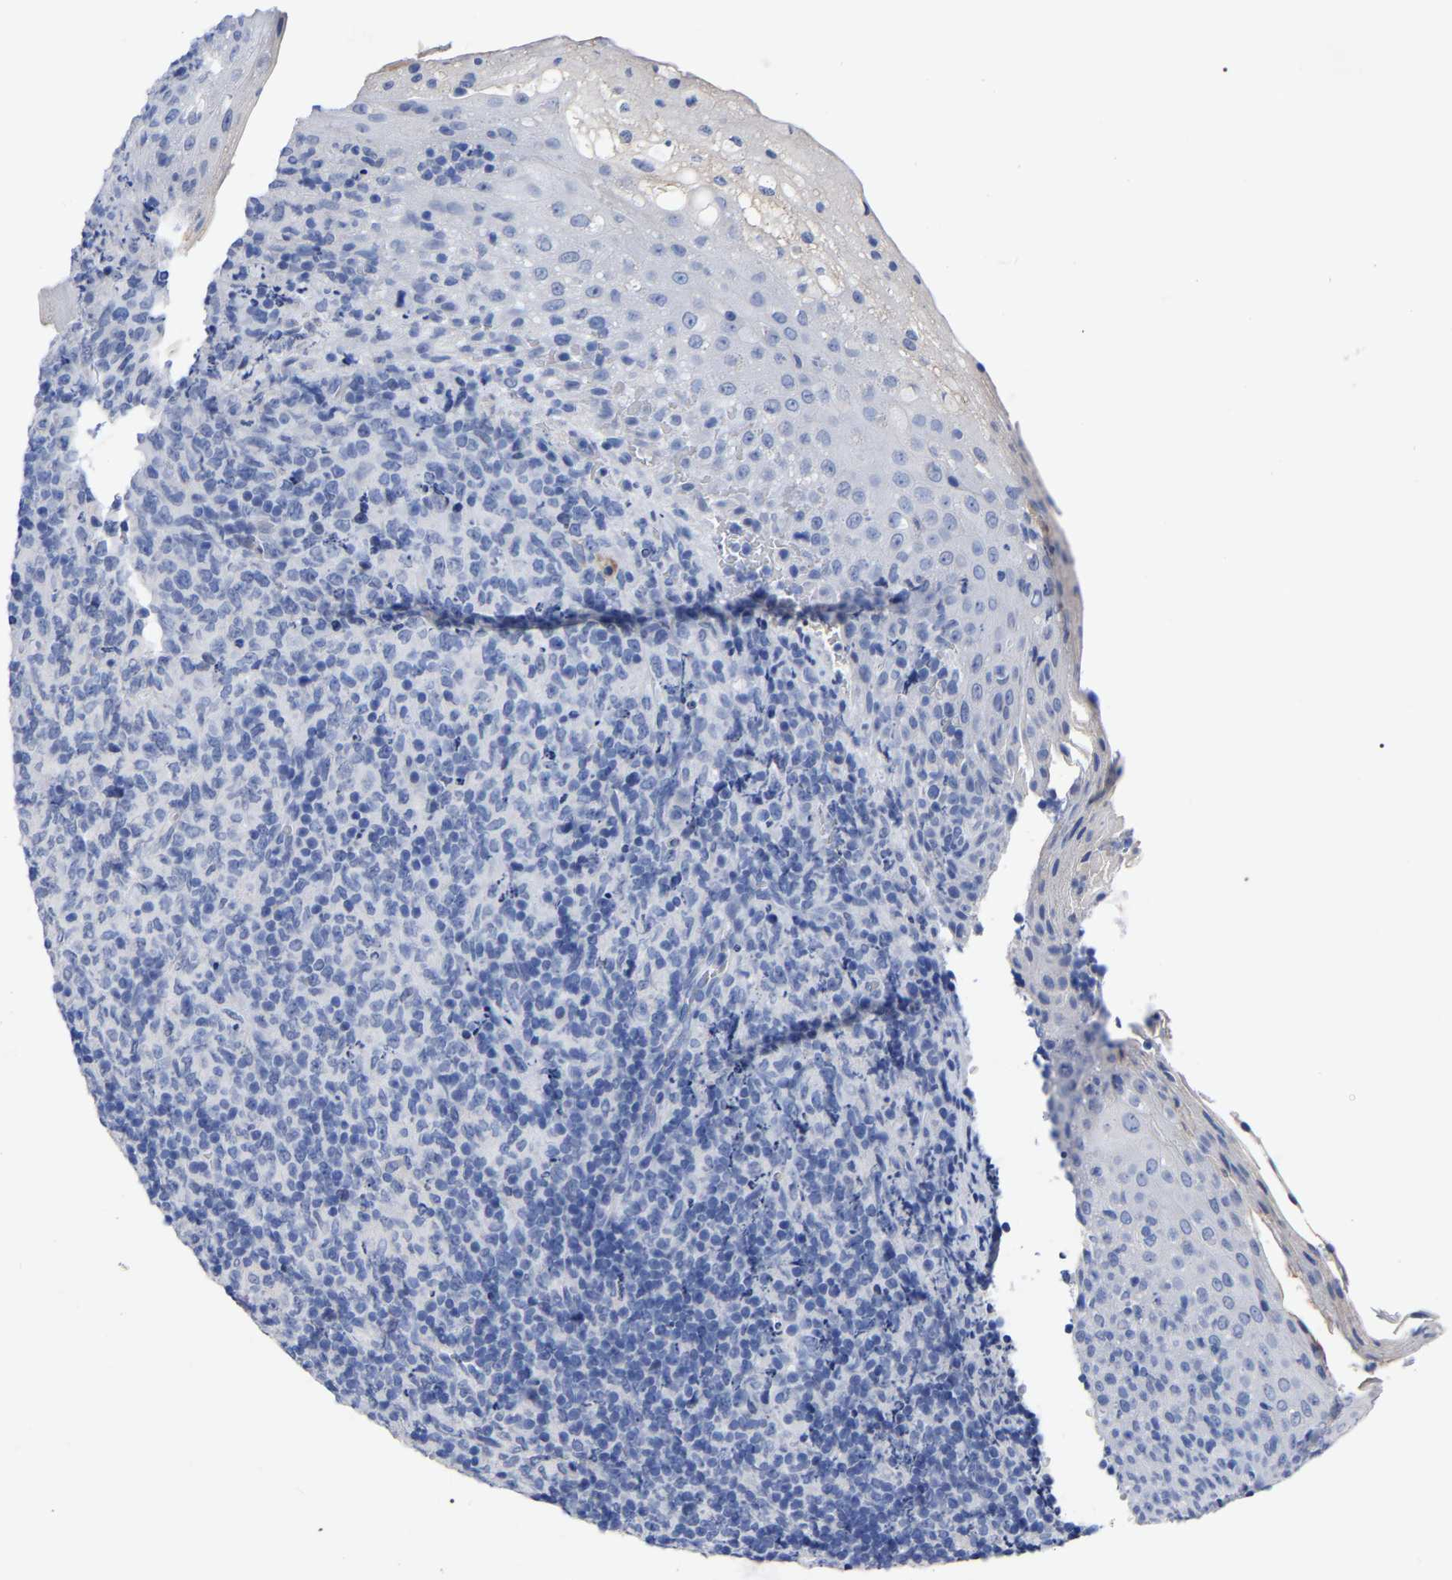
{"staining": {"intensity": "negative", "quantity": "none", "location": "none"}, "tissue": "lymphoma", "cell_type": "Tumor cells", "image_type": "cancer", "snomed": [{"axis": "morphology", "description": "Malignant lymphoma, non-Hodgkin's type, High grade"}, {"axis": "topography", "description": "Tonsil"}], "caption": "DAB immunohistochemical staining of human lymphoma displays no significant positivity in tumor cells.", "gene": "ANXA13", "patient": {"sex": "female", "age": 36}}